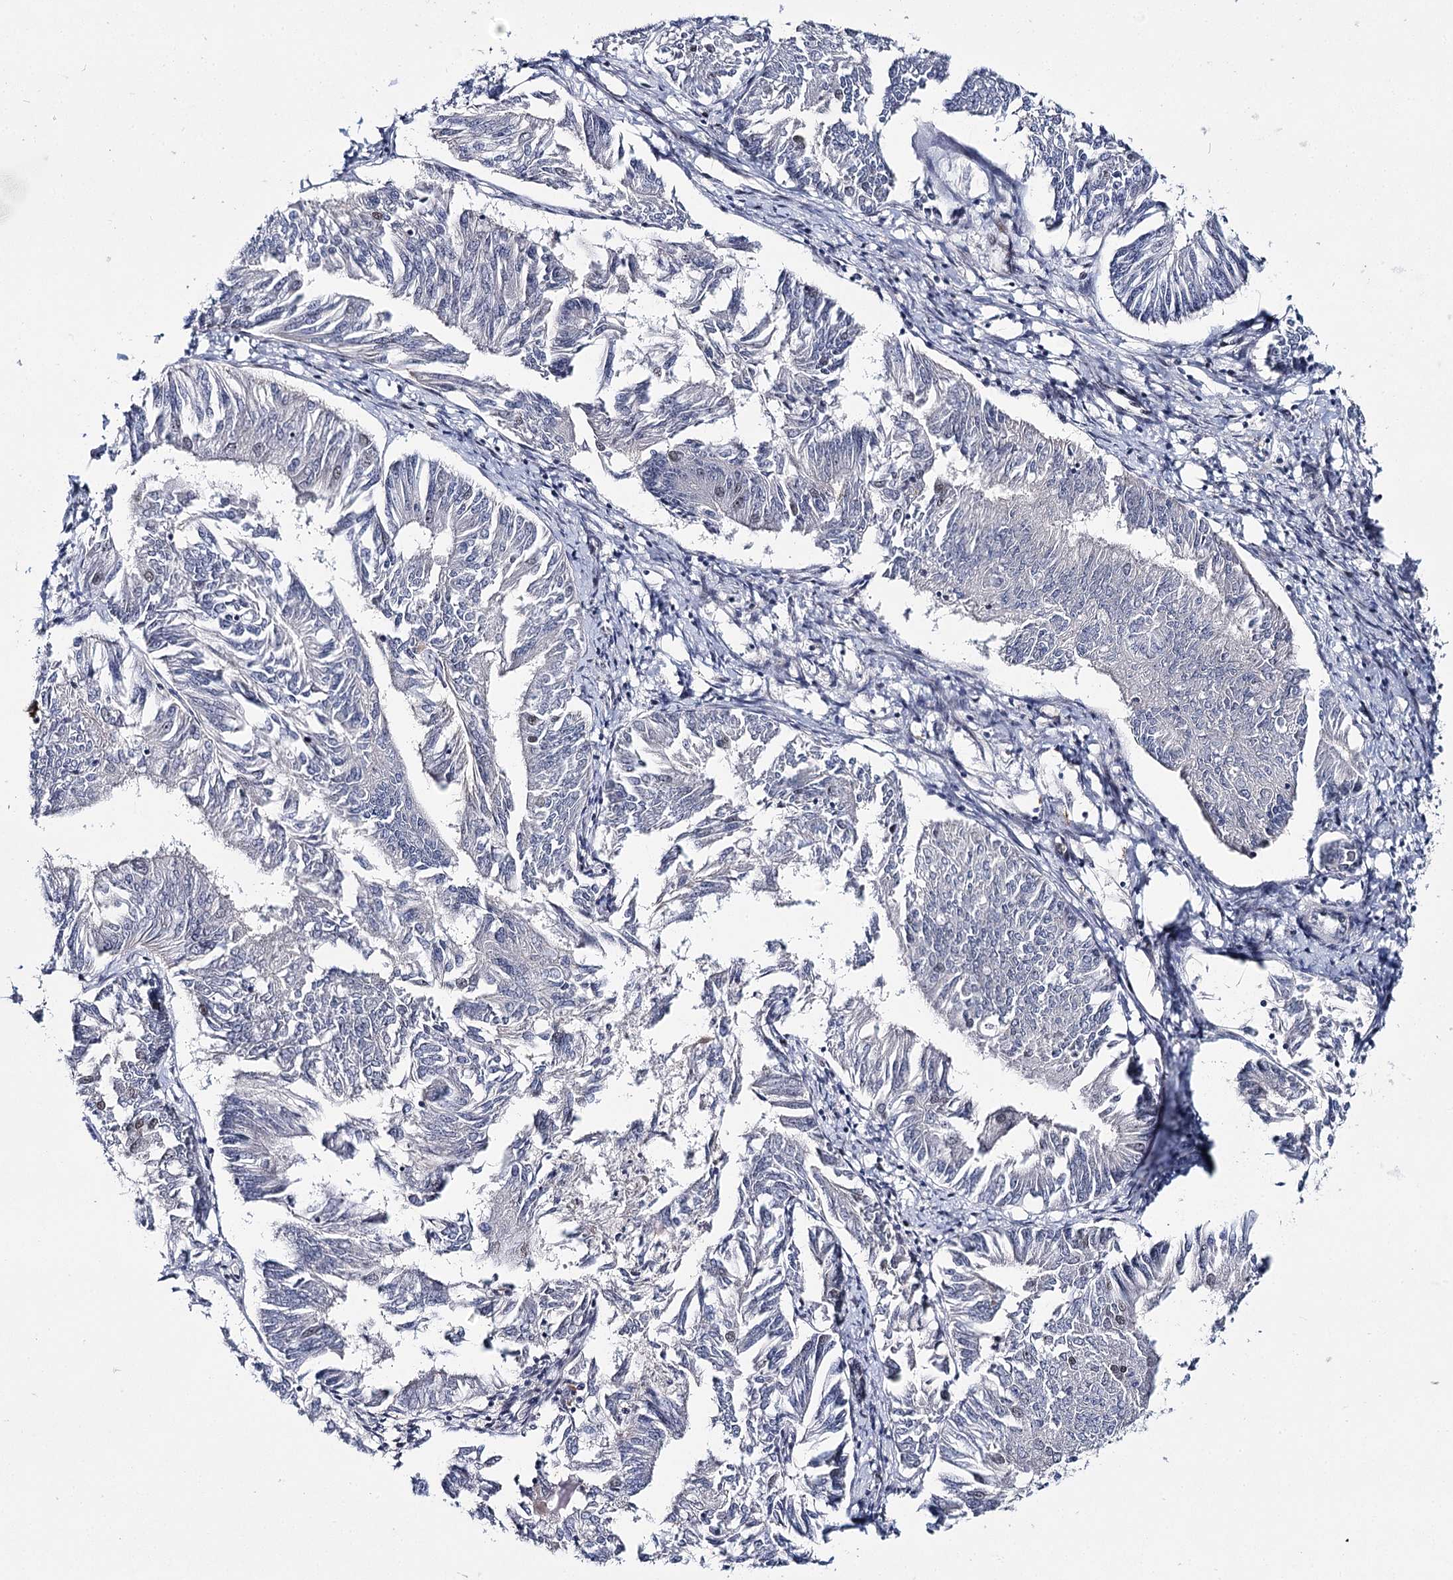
{"staining": {"intensity": "negative", "quantity": "none", "location": "none"}, "tissue": "endometrial cancer", "cell_type": "Tumor cells", "image_type": "cancer", "snomed": [{"axis": "morphology", "description": "Adenocarcinoma, NOS"}, {"axis": "topography", "description": "Endometrium"}], "caption": "Histopathology image shows no protein expression in tumor cells of adenocarcinoma (endometrial) tissue.", "gene": "SCAF8", "patient": {"sex": "female", "age": 58}}